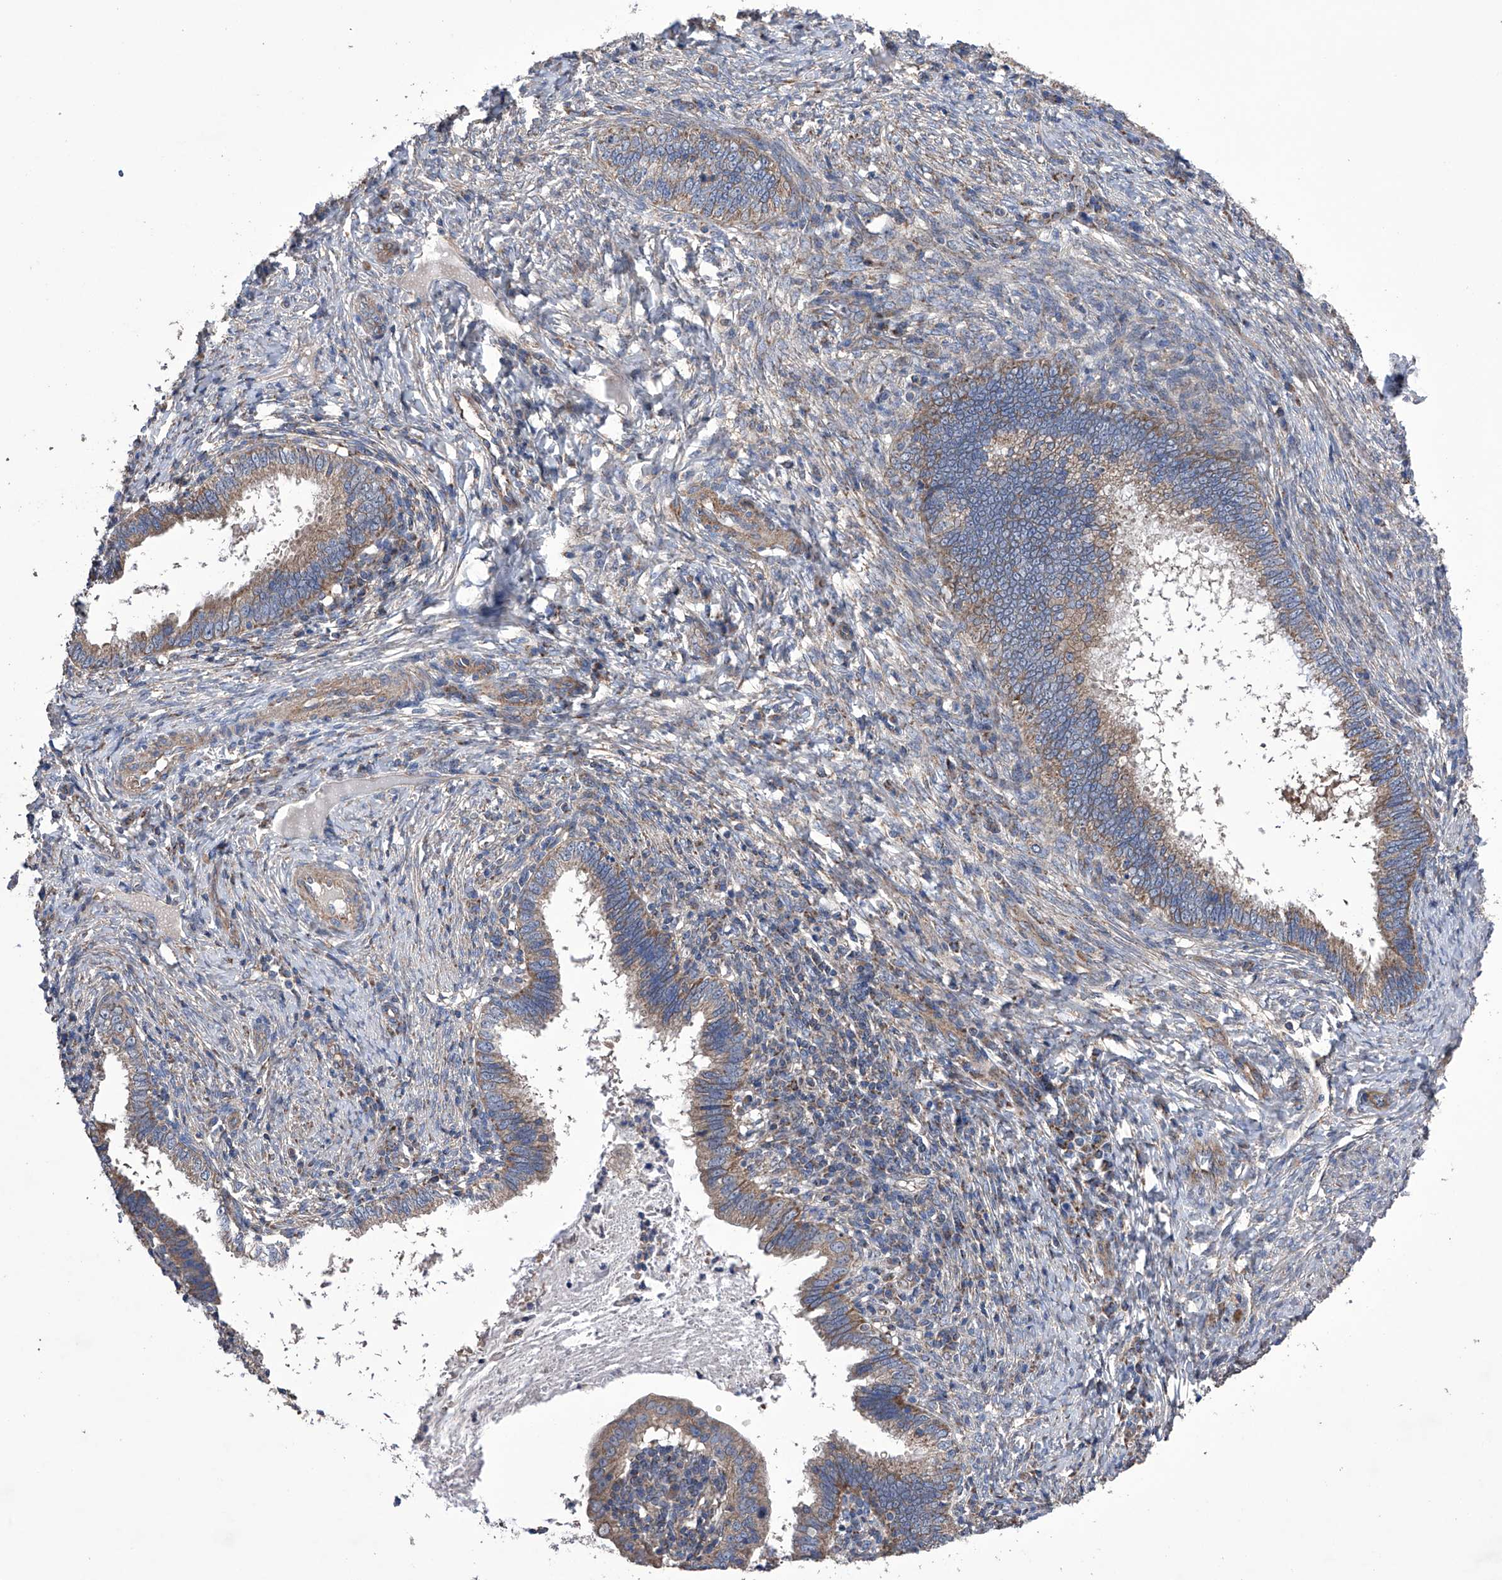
{"staining": {"intensity": "weak", "quantity": ">75%", "location": "cytoplasmic/membranous"}, "tissue": "cervical cancer", "cell_type": "Tumor cells", "image_type": "cancer", "snomed": [{"axis": "morphology", "description": "Adenocarcinoma, NOS"}, {"axis": "topography", "description": "Cervix"}], "caption": "This micrograph demonstrates immunohistochemistry staining of human cervical adenocarcinoma, with low weak cytoplasmic/membranous expression in approximately >75% of tumor cells.", "gene": "EFCAB2", "patient": {"sex": "female", "age": 36}}